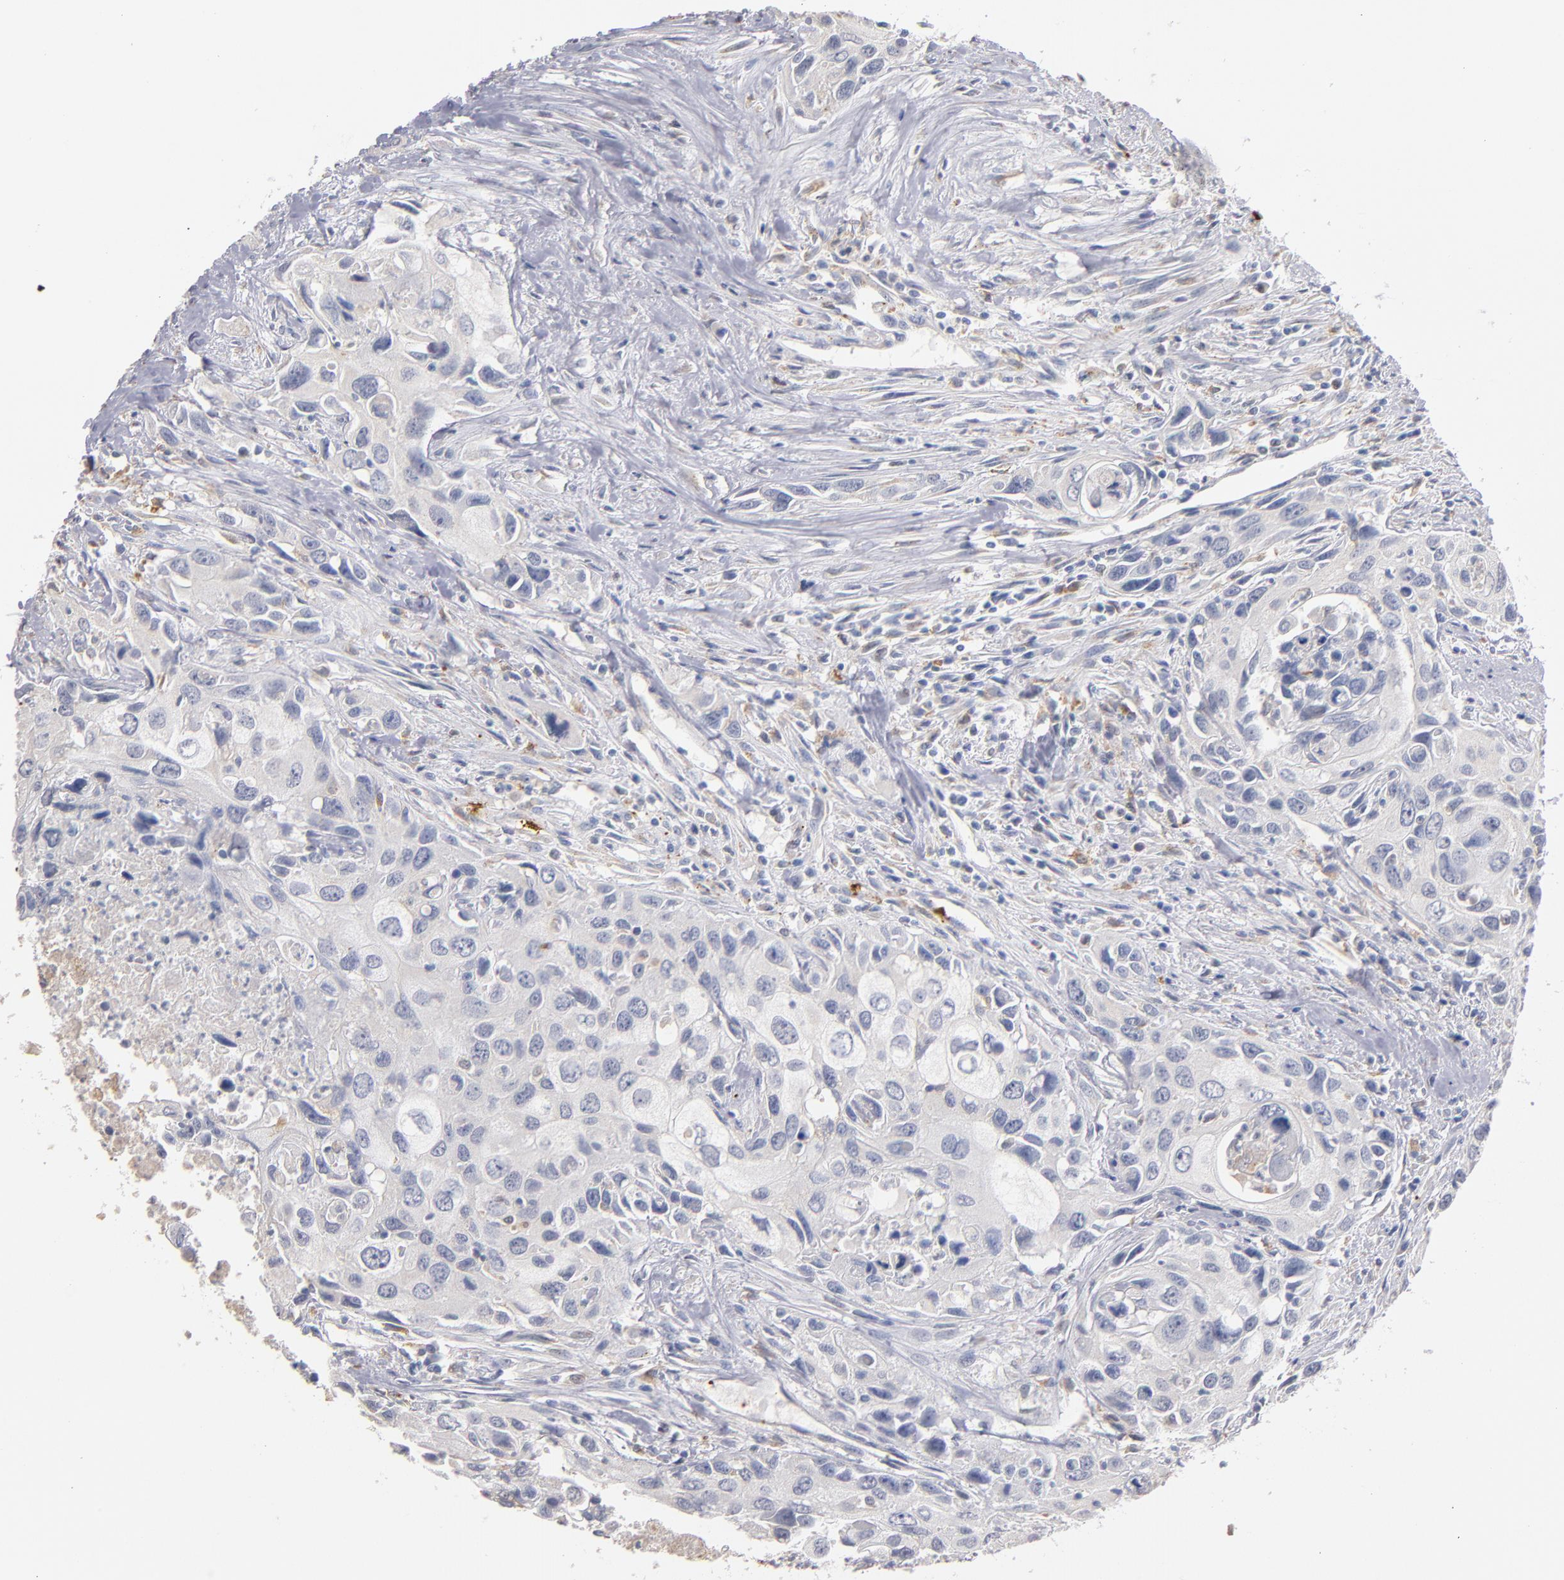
{"staining": {"intensity": "negative", "quantity": "none", "location": "none"}, "tissue": "urothelial cancer", "cell_type": "Tumor cells", "image_type": "cancer", "snomed": [{"axis": "morphology", "description": "Urothelial carcinoma, High grade"}, {"axis": "topography", "description": "Urinary bladder"}], "caption": "Protein analysis of urothelial cancer displays no significant positivity in tumor cells.", "gene": "SELP", "patient": {"sex": "male", "age": 71}}